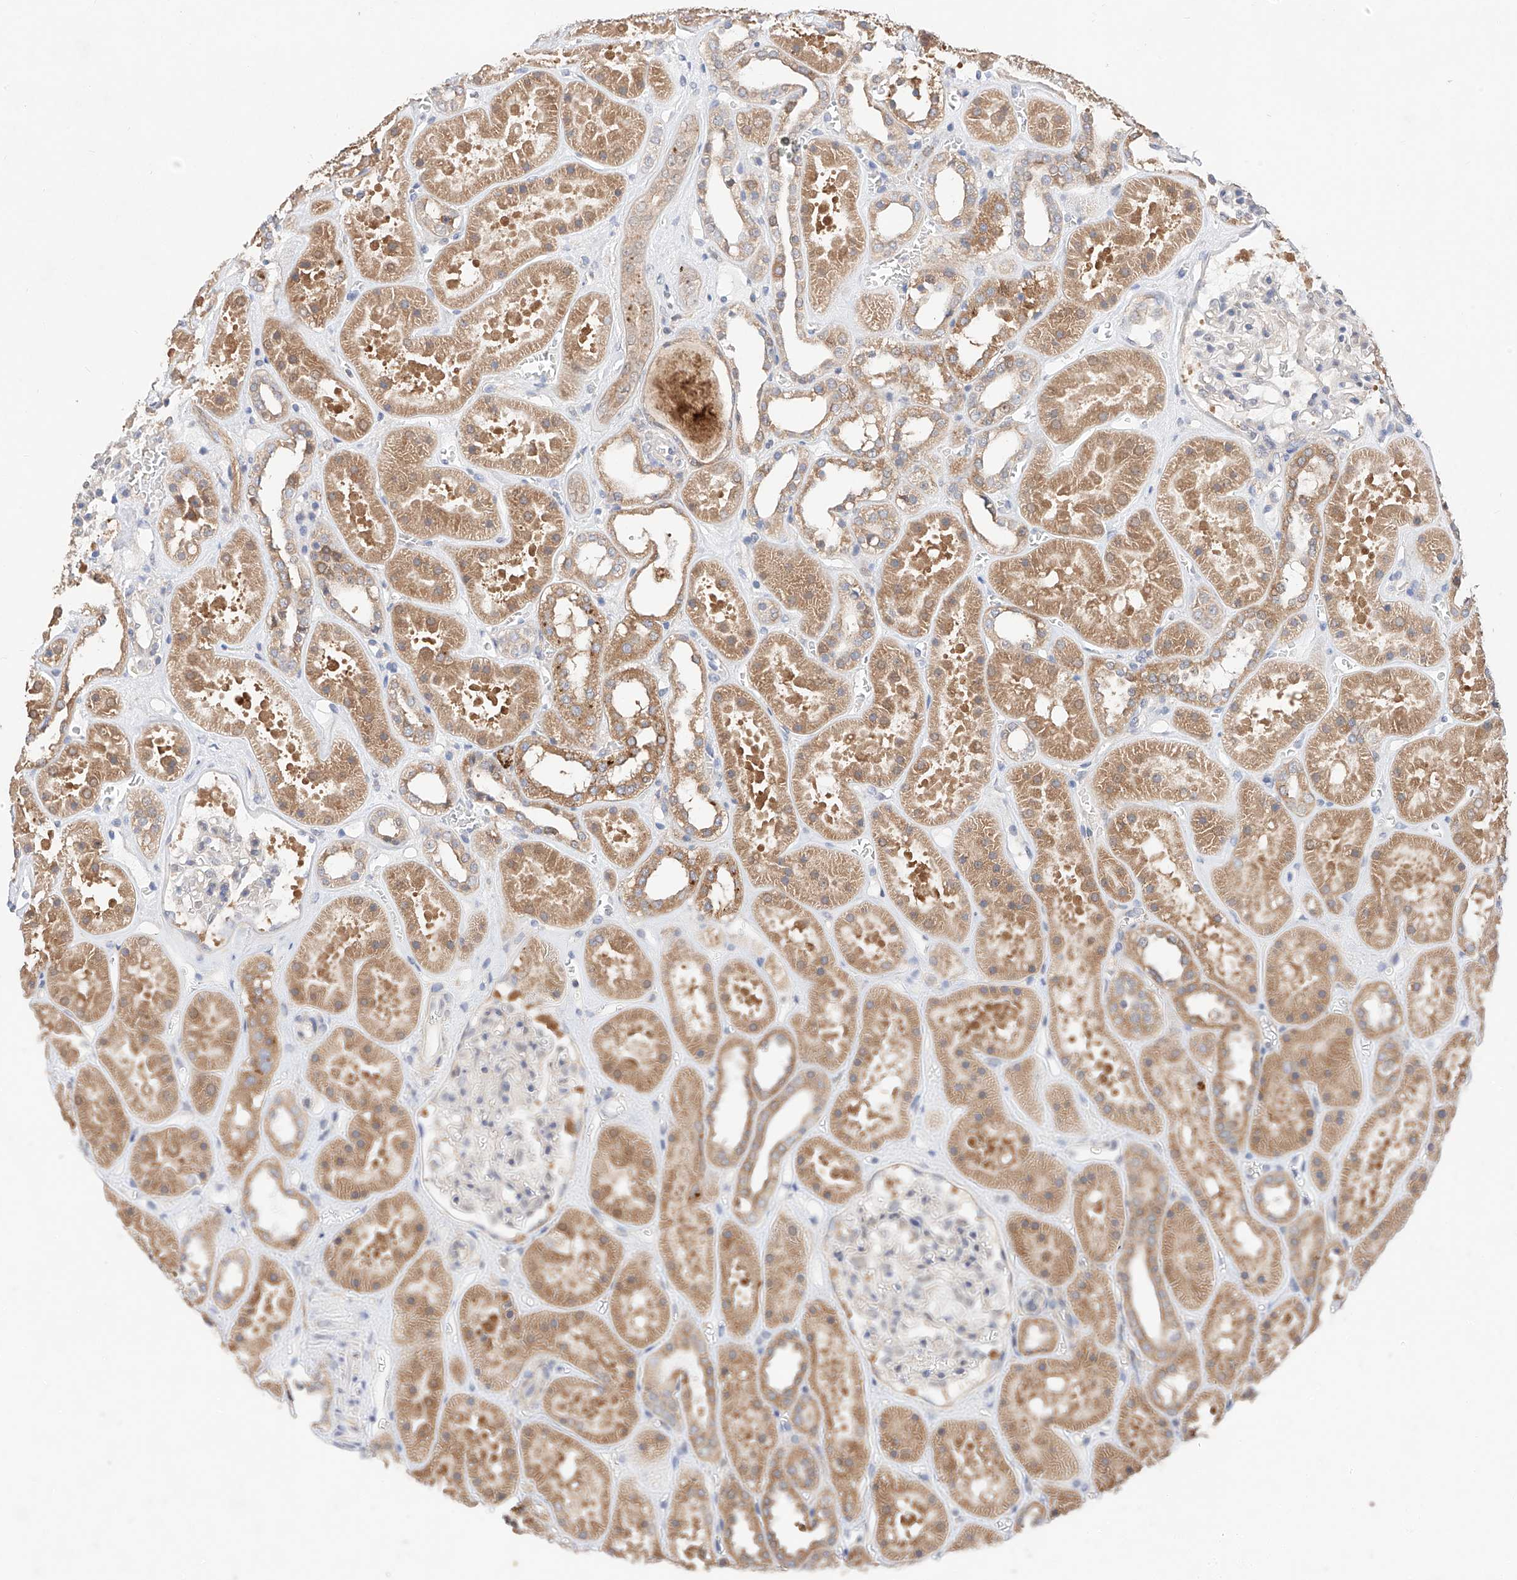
{"staining": {"intensity": "weak", "quantity": "<25%", "location": "cytoplasmic/membranous,nuclear"}, "tissue": "kidney", "cell_type": "Cells in glomeruli", "image_type": "normal", "snomed": [{"axis": "morphology", "description": "Normal tissue, NOS"}, {"axis": "topography", "description": "Kidney"}], "caption": "A photomicrograph of kidney stained for a protein reveals no brown staining in cells in glomeruli.", "gene": "ZSCAN4", "patient": {"sex": "female", "age": 41}}